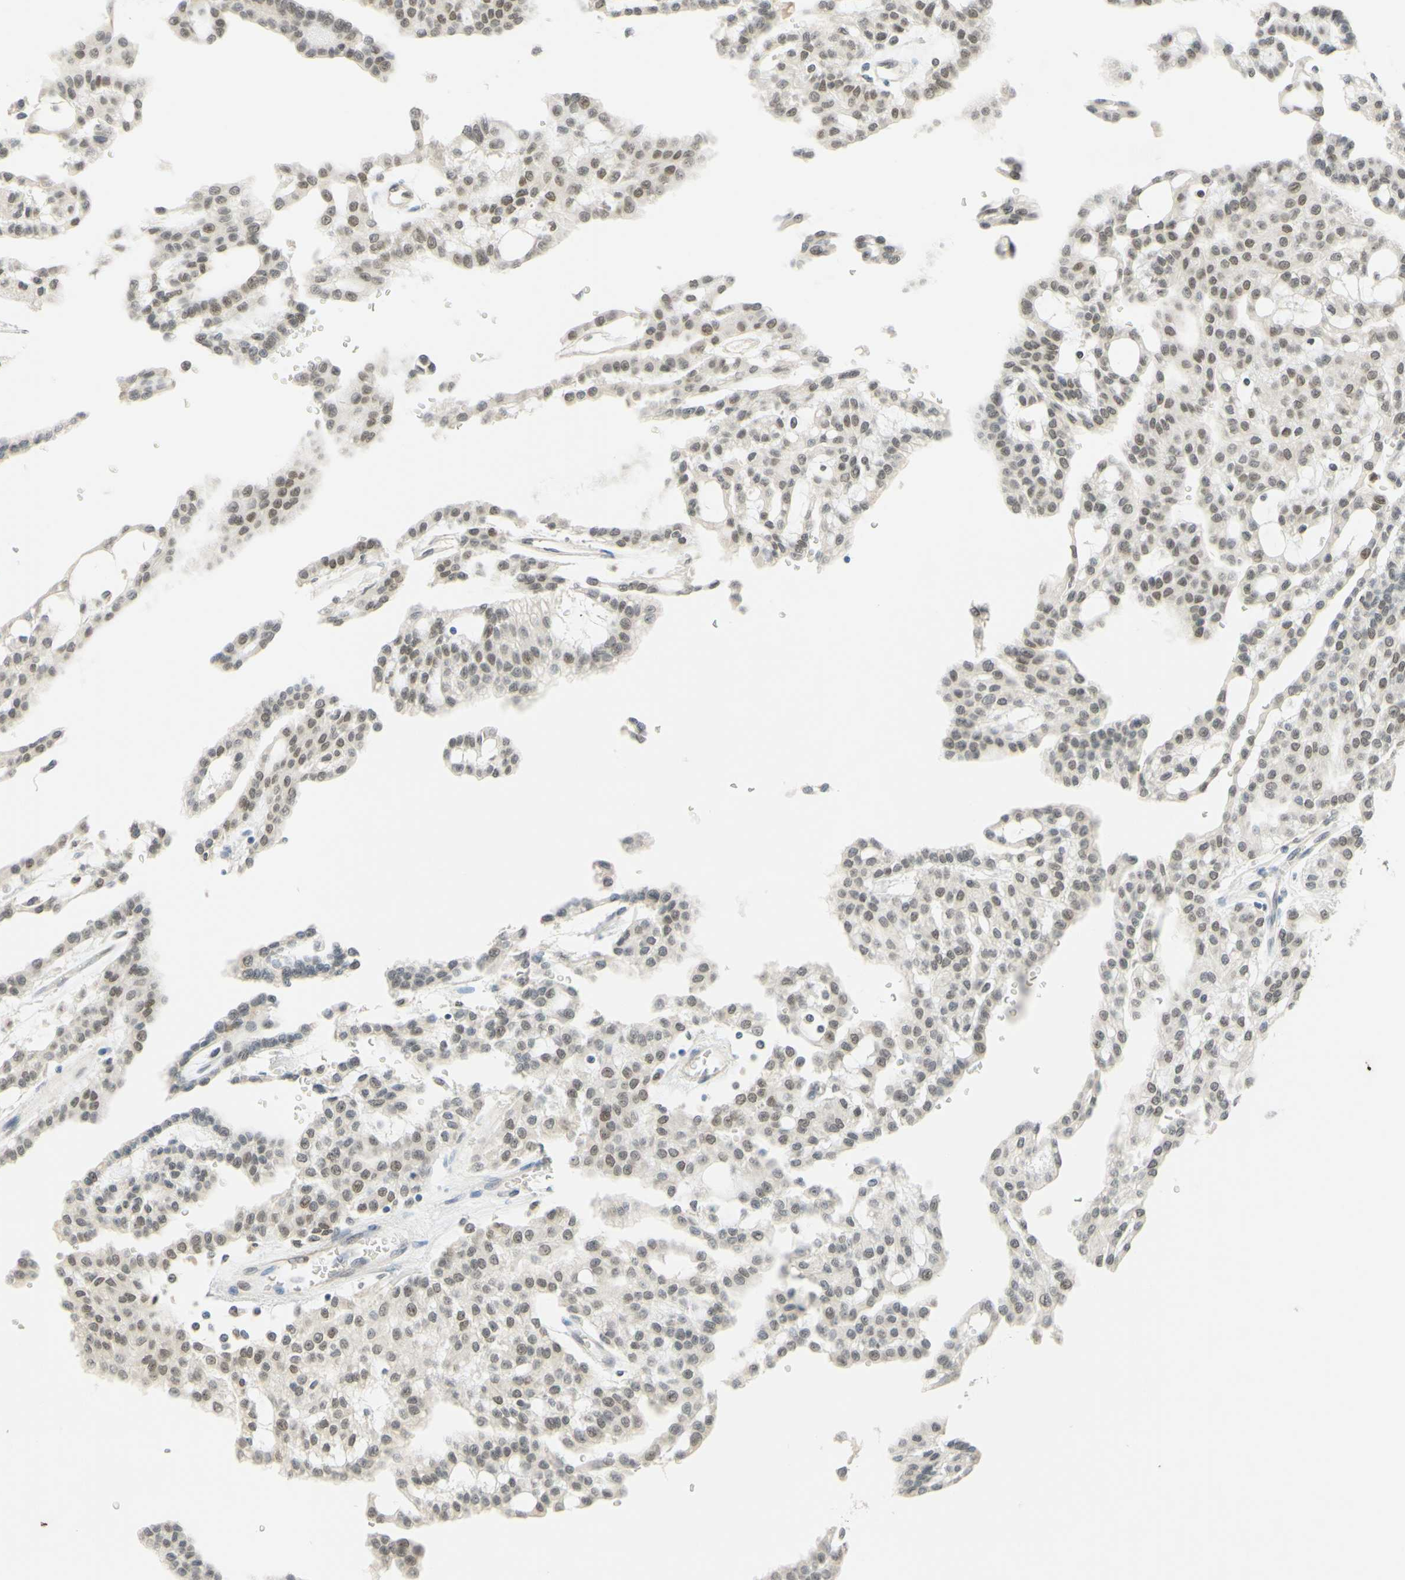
{"staining": {"intensity": "weak", "quantity": "<25%", "location": "nuclear"}, "tissue": "renal cancer", "cell_type": "Tumor cells", "image_type": "cancer", "snomed": [{"axis": "morphology", "description": "Adenocarcinoma, NOS"}, {"axis": "topography", "description": "Kidney"}], "caption": "Tumor cells are negative for brown protein staining in renal cancer (adenocarcinoma).", "gene": "POLB", "patient": {"sex": "male", "age": 63}}